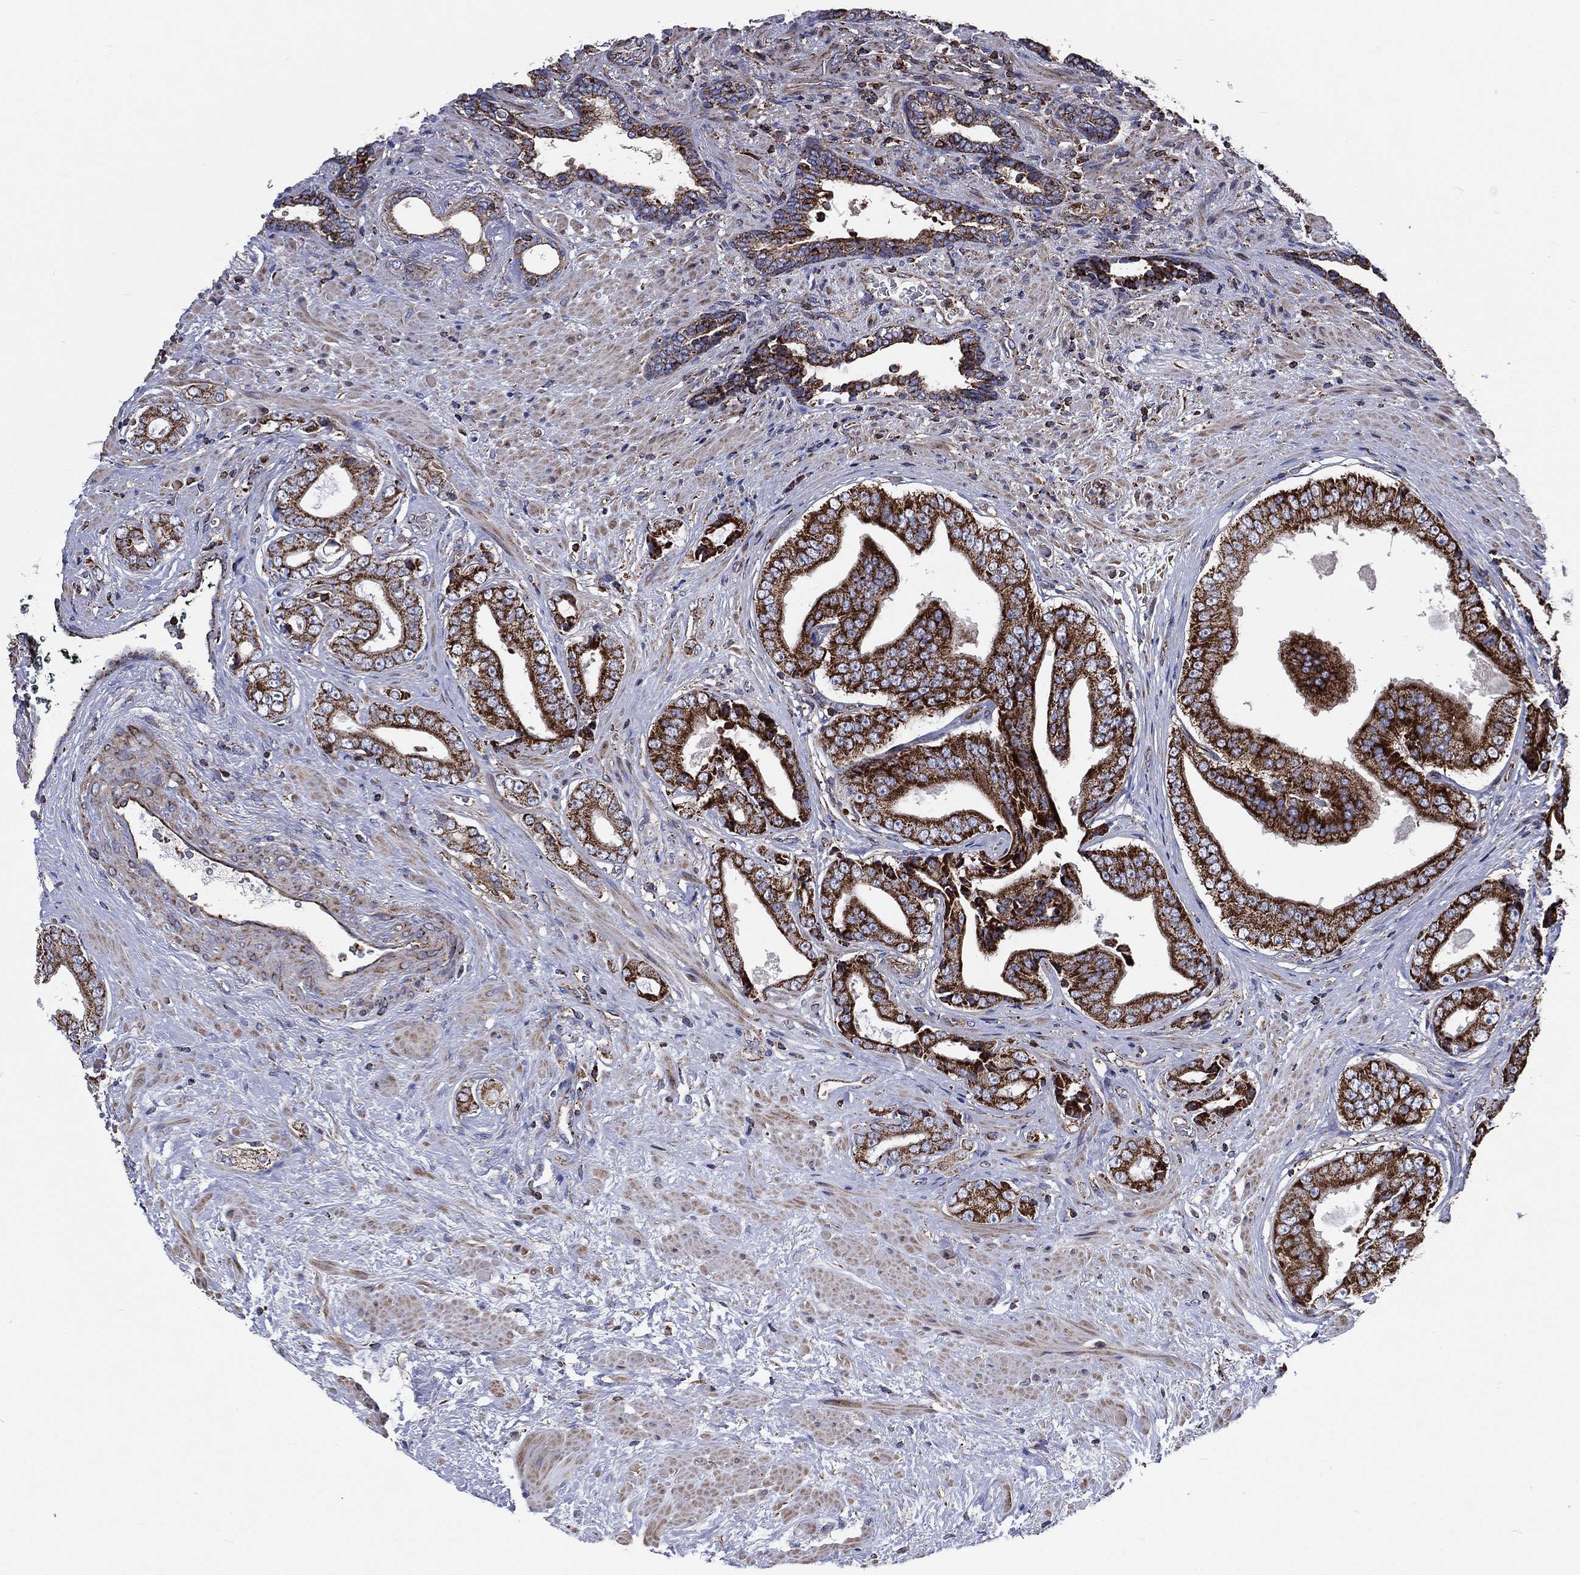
{"staining": {"intensity": "strong", "quantity": ">75%", "location": "cytoplasmic/membranous"}, "tissue": "prostate cancer", "cell_type": "Tumor cells", "image_type": "cancer", "snomed": [{"axis": "morphology", "description": "Adenocarcinoma, Low grade"}, {"axis": "topography", "description": "Prostate and seminal vesicle, NOS"}], "caption": "Immunohistochemical staining of human prostate cancer reveals high levels of strong cytoplasmic/membranous protein staining in approximately >75% of tumor cells. (Brightfield microscopy of DAB IHC at high magnification).", "gene": "ANKRD37", "patient": {"sex": "male", "age": 61}}